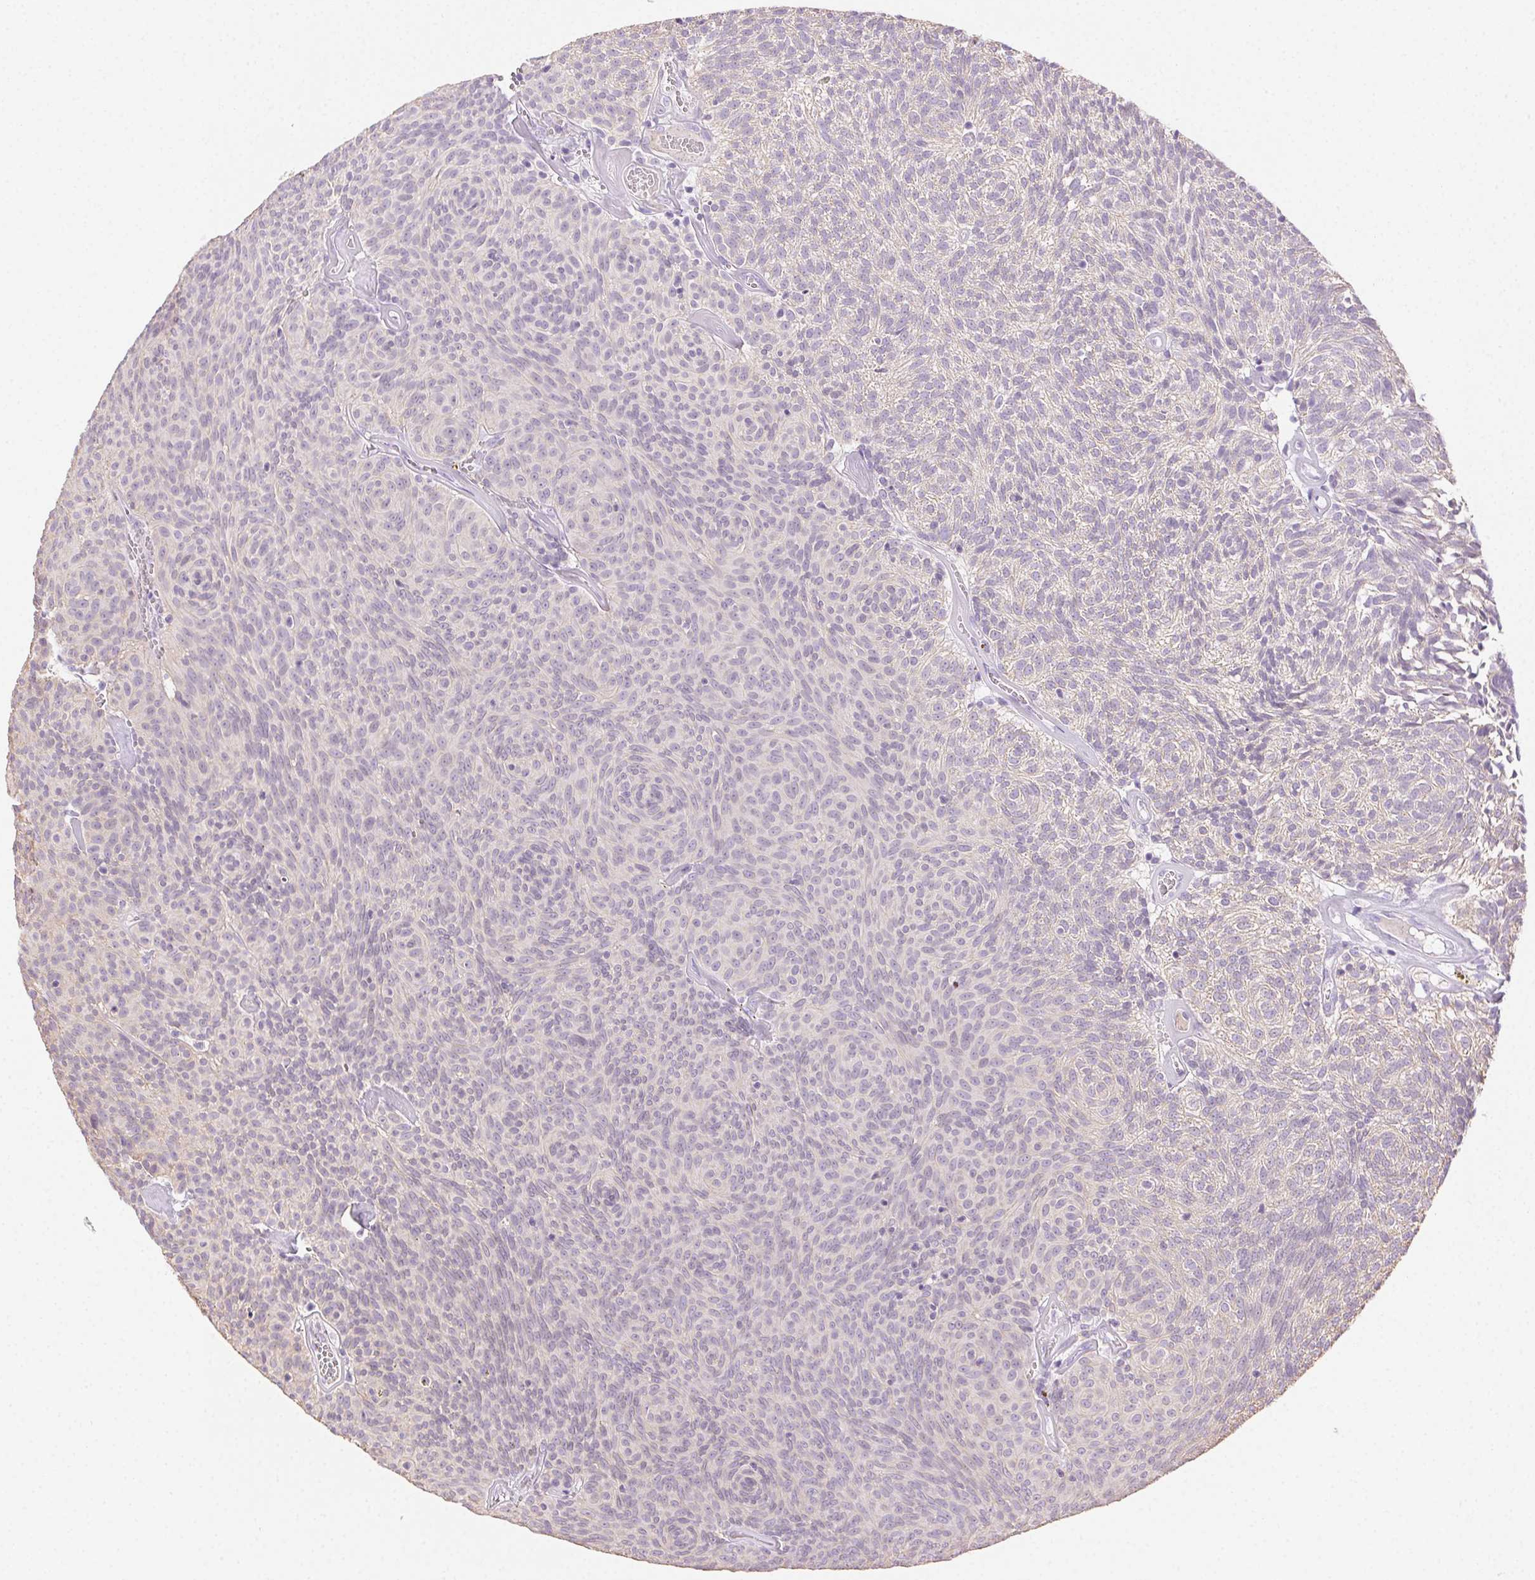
{"staining": {"intensity": "negative", "quantity": "none", "location": "none"}, "tissue": "urothelial cancer", "cell_type": "Tumor cells", "image_type": "cancer", "snomed": [{"axis": "morphology", "description": "Urothelial carcinoma, Low grade"}, {"axis": "topography", "description": "Urinary bladder"}], "caption": "DAB (3,3'-diaminobenzidine) immunohistochemical staining of human urothelial carcinoma (low-grade) displays no significant positivity in tumor cells.", "gene": "CLDN10", "patient": {"sex": "male", "age": 77}}